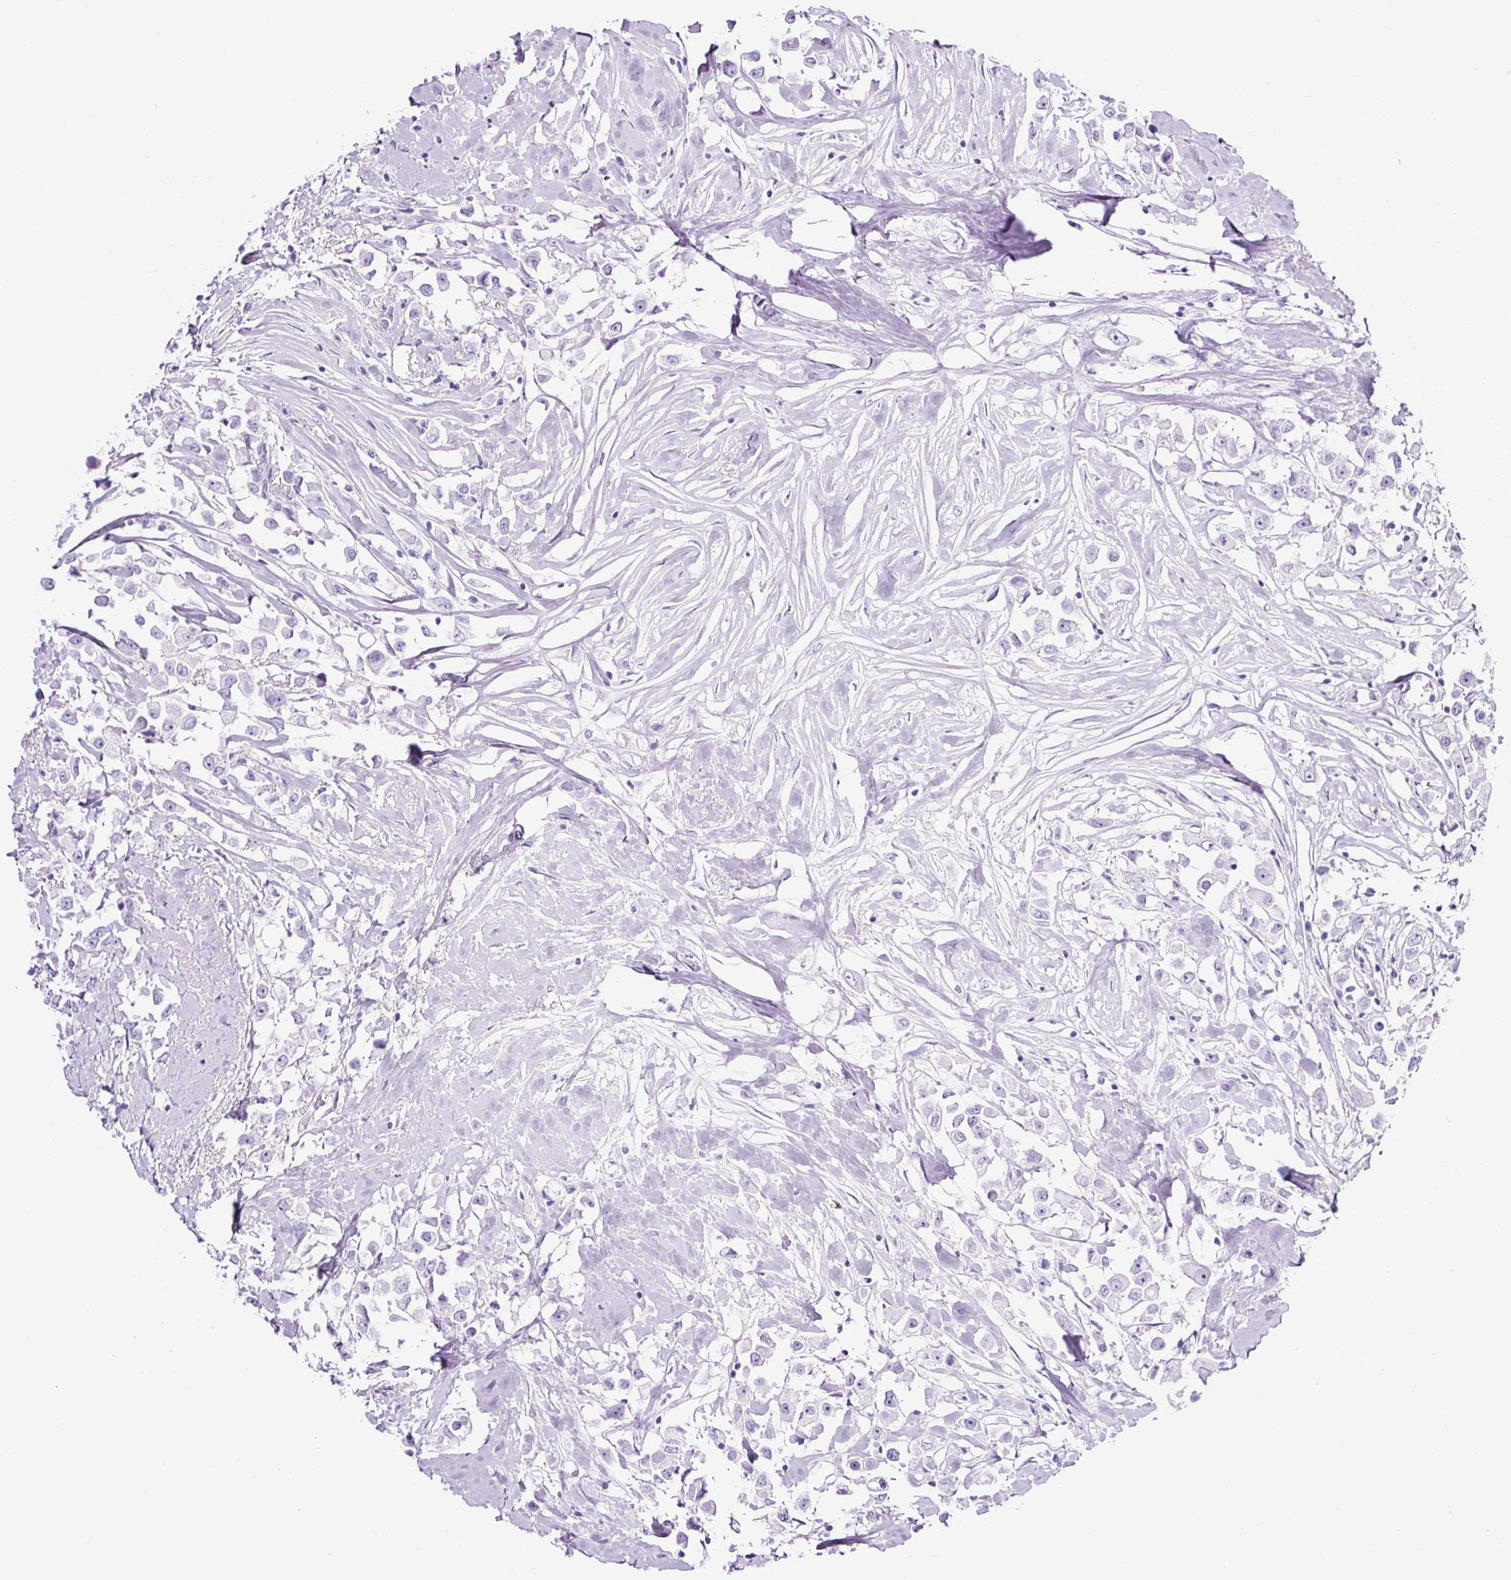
{"staining": {"intensity": "negative", "quantity": "none", "location": "none"}, "tissue": "breast cancer", "cell_type": "Tumor cells", "image_type": "cancer", "snomed": [{"axis": "morphology", "description": "Duct carcinoma"}, {"axis": "topography", "description": "Breast"}], "caption": "A micrograph of human invasive ductal carcinoma (breast) is negative for staining in tumor cells. (DAB immunohistochemistry (IHC), high magnification).", "gene": "TMEM200B", "patient": {"sex": "female", "age": 61}}